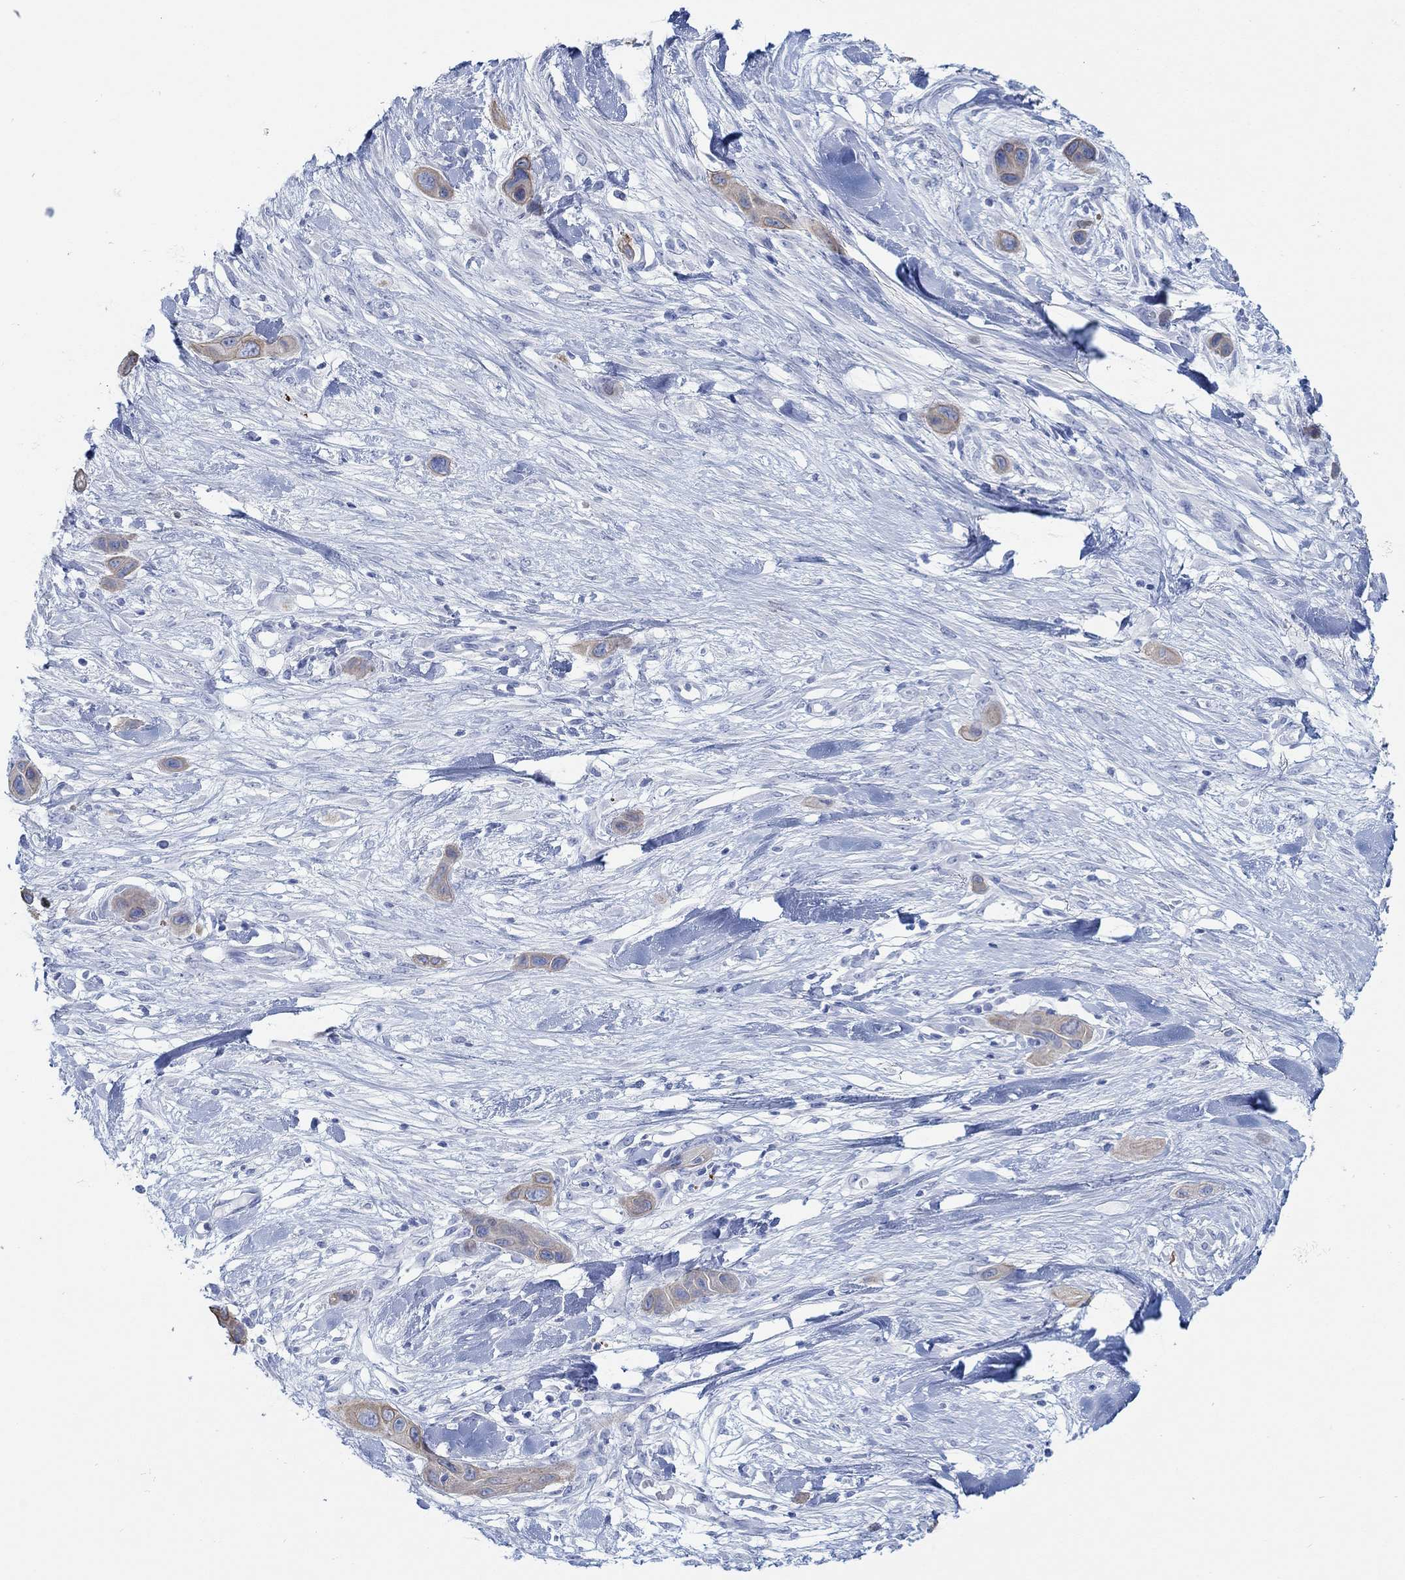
{"staining": {"intensity": "weak", "quantity": "25%-75%", "location": "cytoplasmic/membranous"}, "tissue": "skin cancer", "cell_type": "Tumor cells", "image_type": "cancer", "snomed": [{"axis": "morphology", "description": "Squamous cell carcinoma, NOS"}, {"axis": "topography", "description": "Skin"}], "caption": "Tumor cells display weak cytoplasmic/membranous expression in about 25%-75% of cells in squamous cell carcinoma (skin).", "gene": "AK8", "patient": {"sex": "male", "age": 79}}